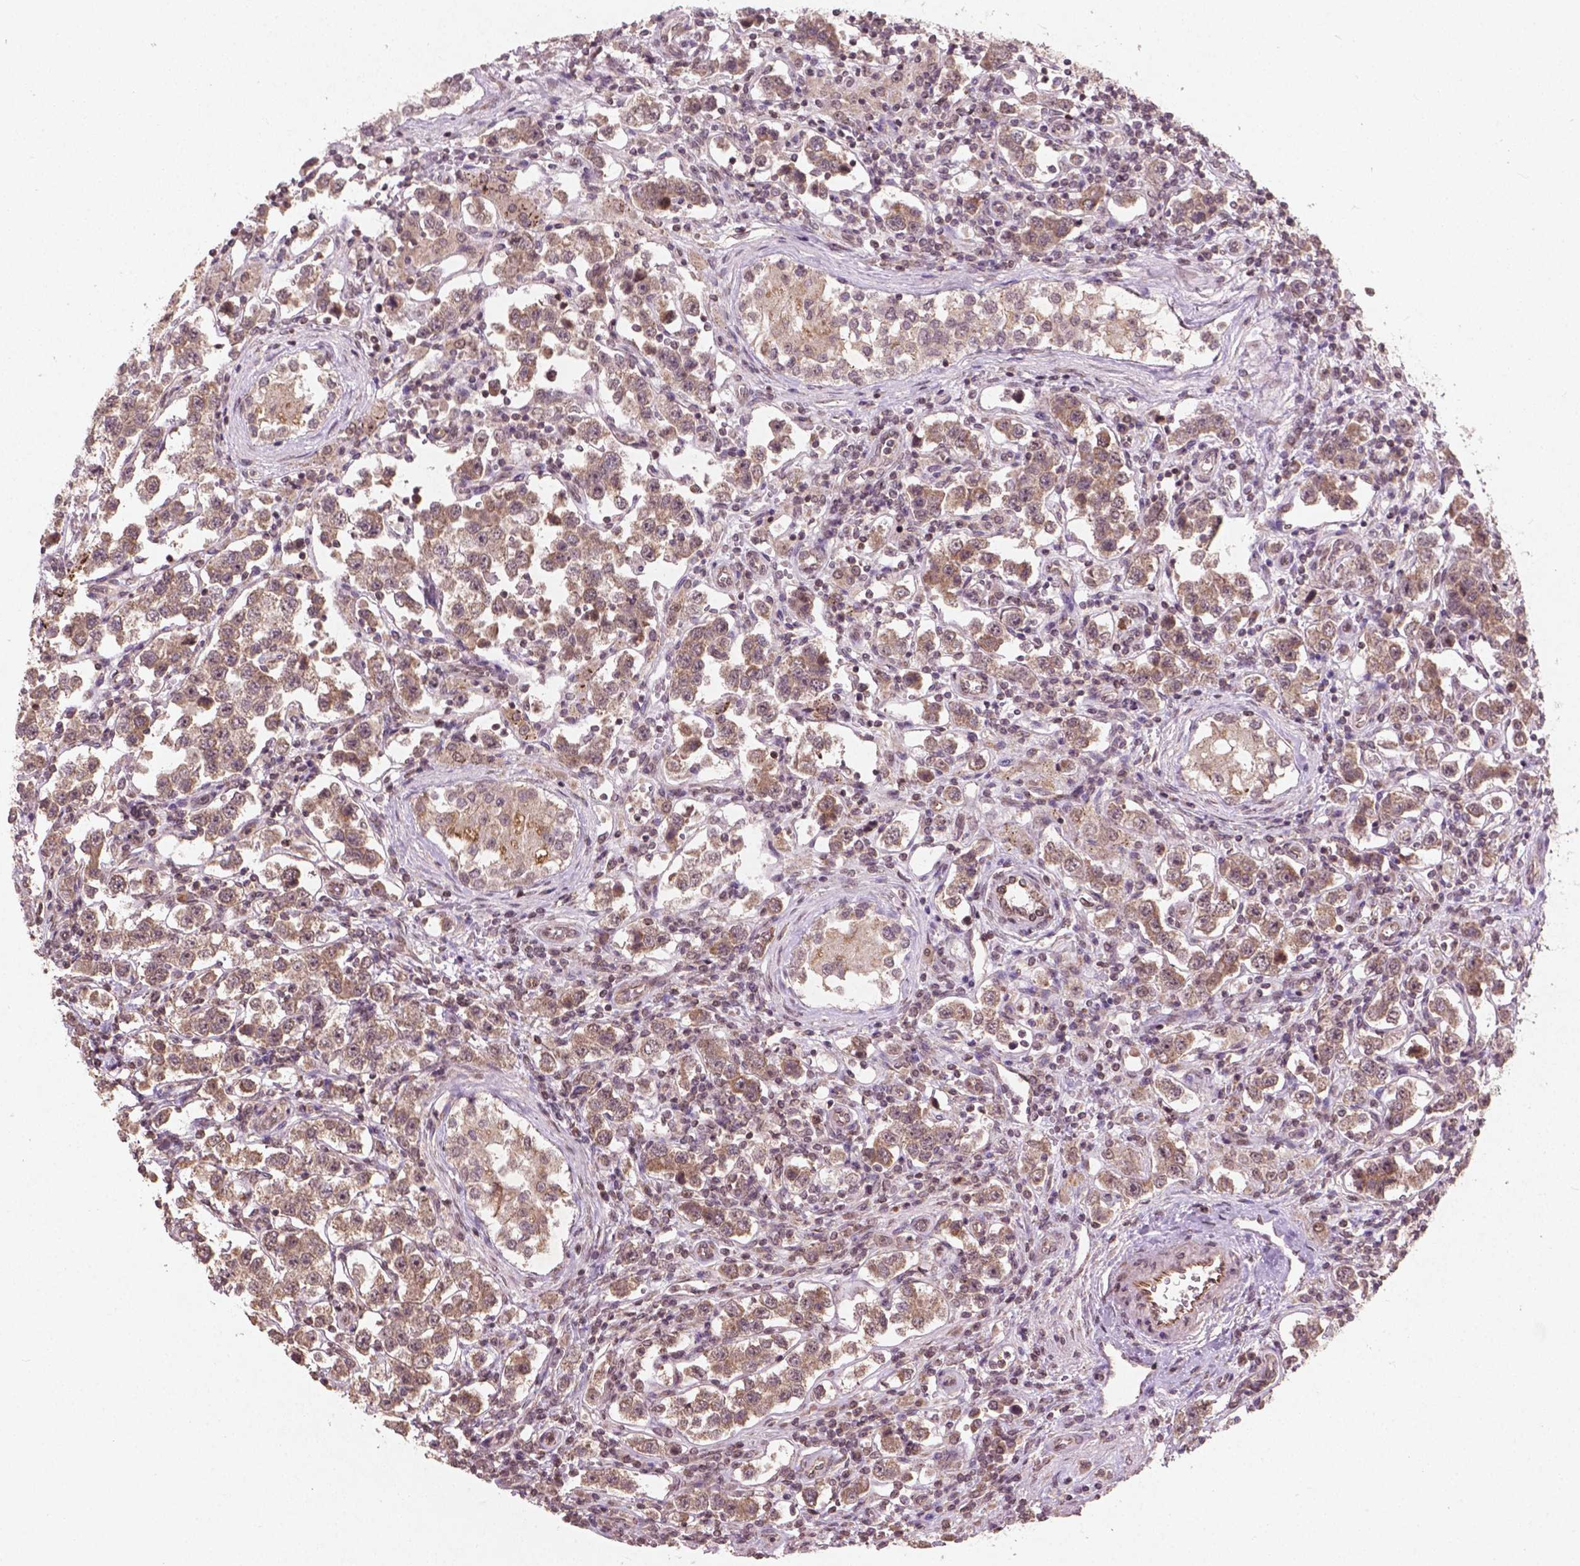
{"staining": {"intensity": "weak", "quantity": "<25%", "location": "cytoplasmic/membranous"}, "tissue": "testis cancer", "cell_type": "Tumor cells", "image_type": "cancer", "snomed": [{"axis": "morphology", "description": "Seminoma, NOS"}, {"axis": "topography", "description": "Testis"}], "caption": "This is an IHC image of testis cancer. There is no expression in tumor cells.", "gene": "SMAD2", "patient": {"sex": "male", "age": 37}}